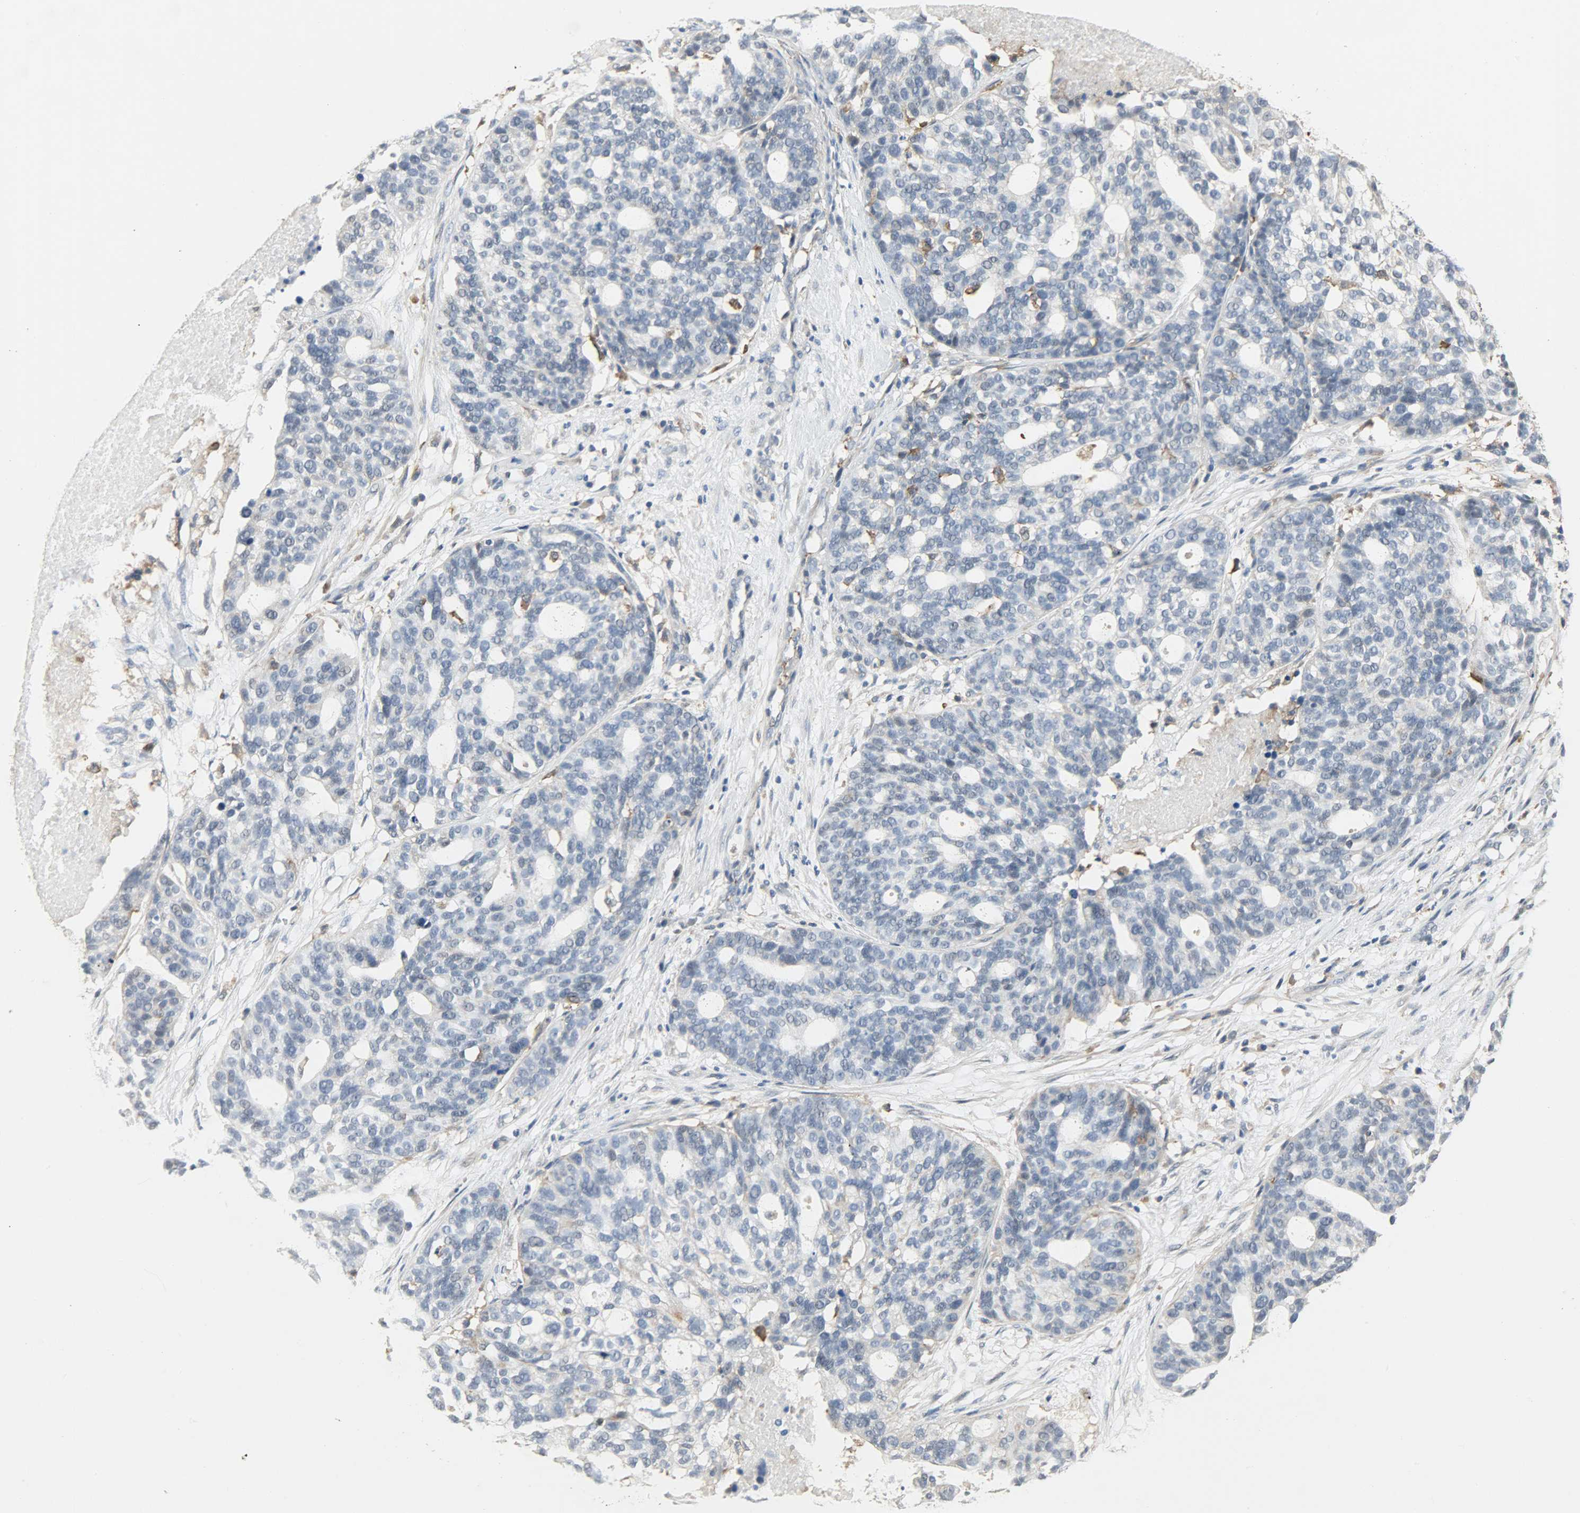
{"staining": {"intensity": "negative", "quantity": "none", "location": "none"}, "tissue": "ovarian cancer", "cell_type": "Tumor cells", "image_type": "cancer", "snomed": [{"axis": "morphology", "description": "Cystadenocarcinoma, serous, NOS"}, {"axis": "topography", "description": "Ovary"}], "caption": "This photomicrograph is of ovarian serous cystadenocarcinoma stained with IHC to label a protein in brown with the nuclei are counter-stained blue. There is no staining in tumor cells.", "gene": "SKAP2", "patient": {"sex": "female", "age": 59}}